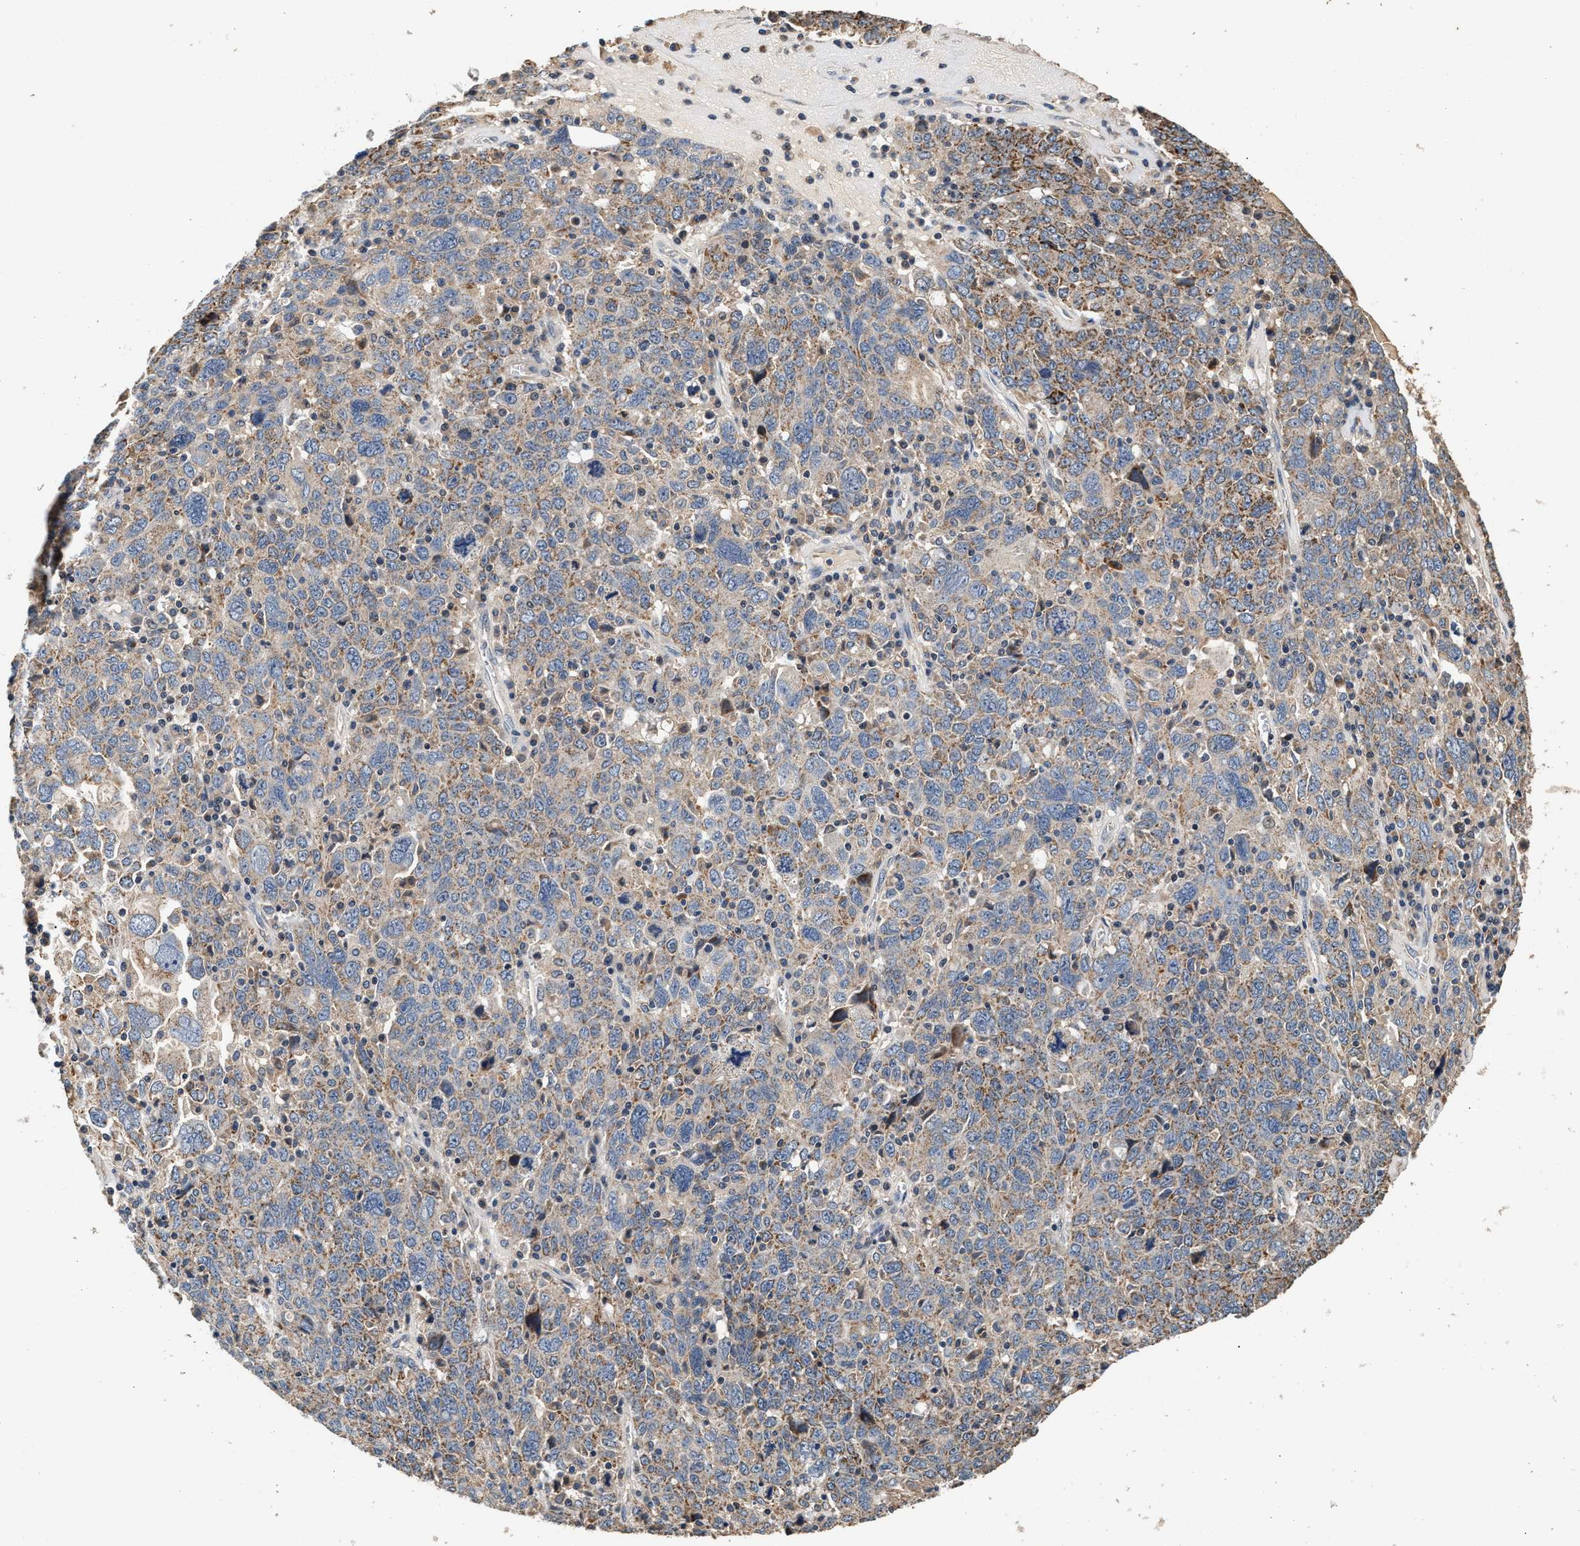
{"staining": {"intensity": "moderate", "quantity": "25%-75%", "location": "cytoplasmic/membranous"}, "tissue": "ovarian cancer", "cell_type": "Tumor cells", "image_type": "cancer", "snomed": [{"axis": "morphology", "description": "Carcinoma, endometroid"}, {"axis": "topography", "description": "Ovary"}], "caption": "A brown stain labels moderate cytoplasmic/membranous expression of a protein in endometroid carcinoma (ovarian) tumor cells. Immunohistochemistry stains the protein of interest in brown and the nuclei are stained blue.", "gene": "PTGR3", "patient": {"sex": "female", "age": 62}}